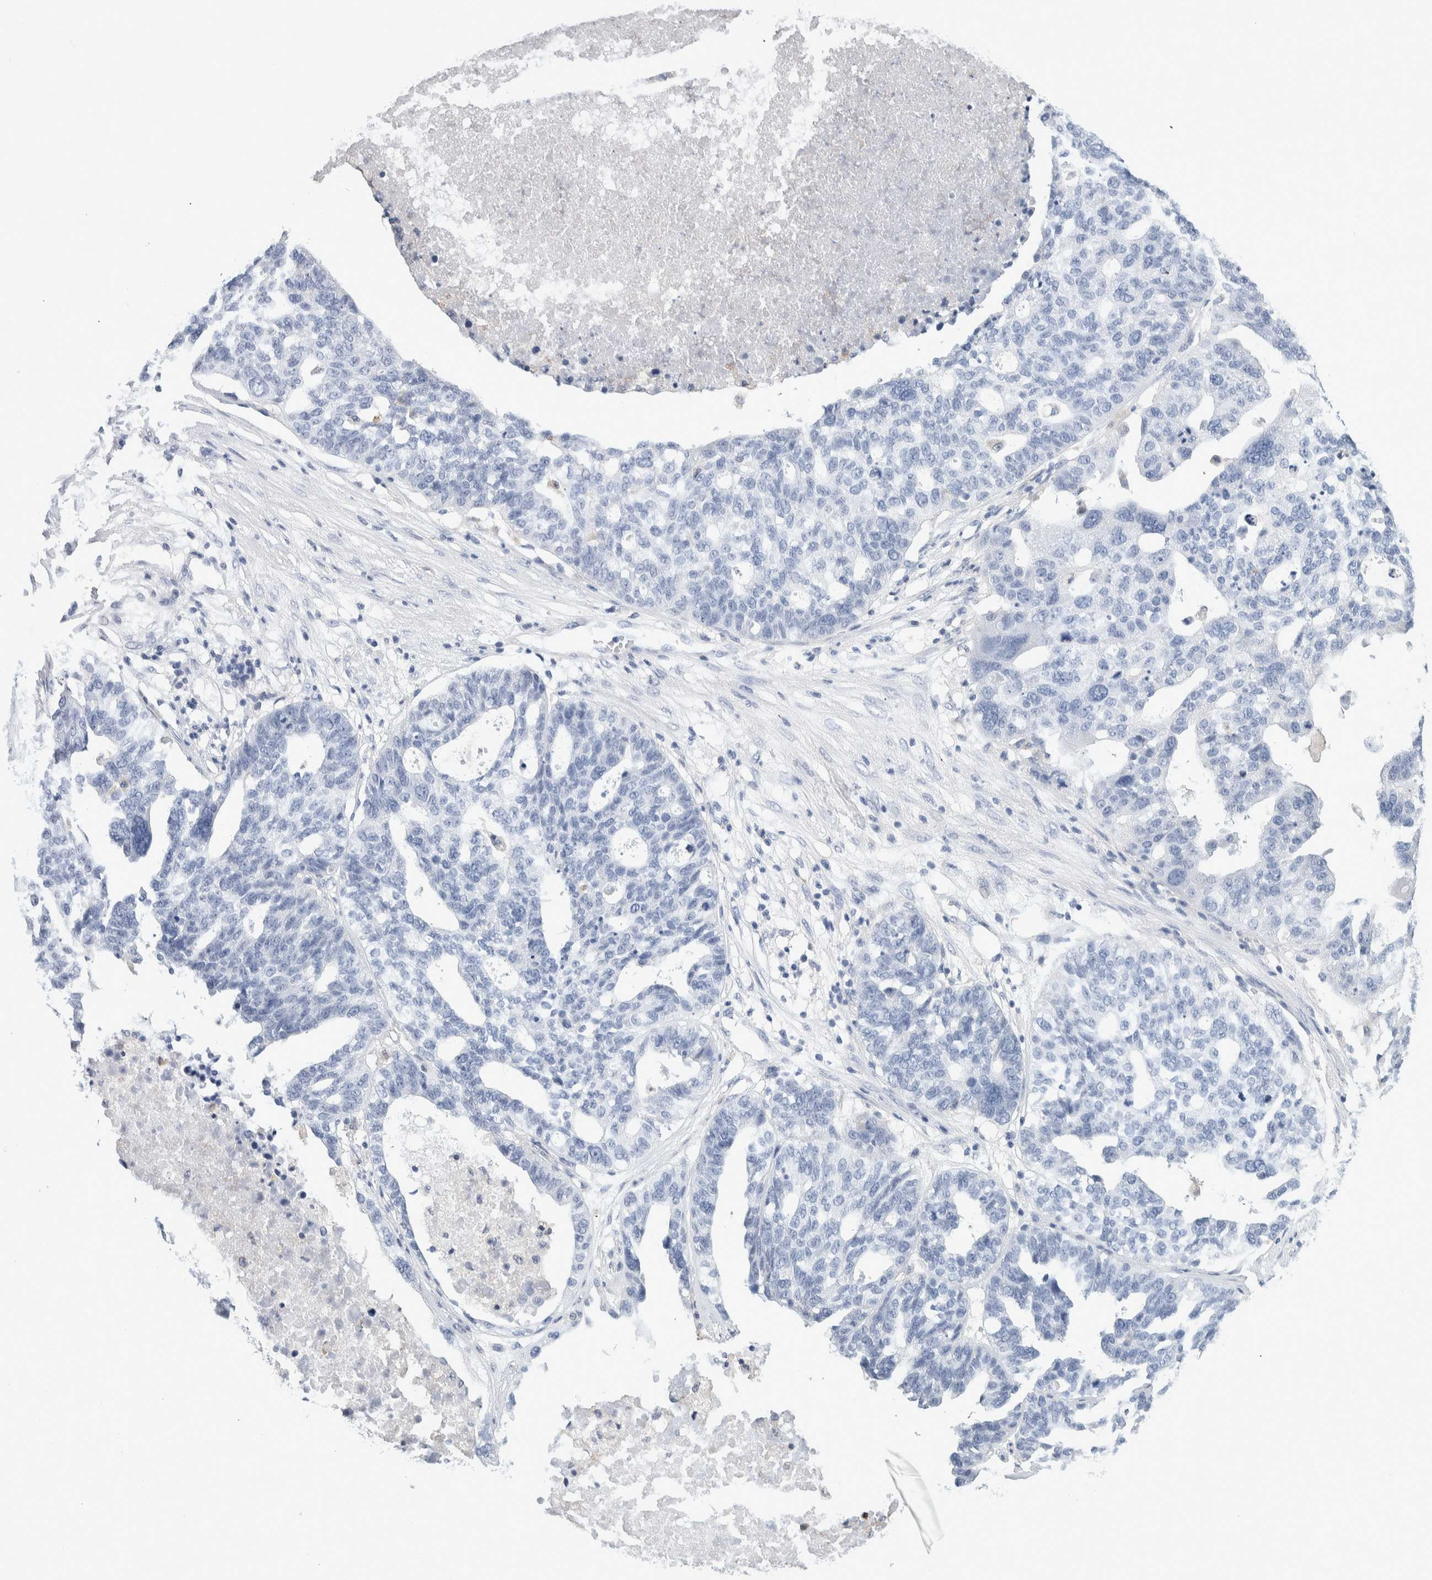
{"staining": {"intensity": "negative", "quantity": "none", "location": "none"}, "tissue": "ovarian cancer", "cell_type": "Tumor cells", "image_type": "cancer", "snomed": [{"axis": "morphology", "description": "Cystadenocarcinoma, serous, NOS"}, {"axis": "topography", "description": "Ovary"}], "caption": "A high-resolution micrograph shows immunohistochemistry (IHC) staining of serous cystadenocarcinoma (ovarian), which demonstrates no significant expression in tumor cells.", "gene": "NCF2", "patient": {"sex": "female", "age": 59}}